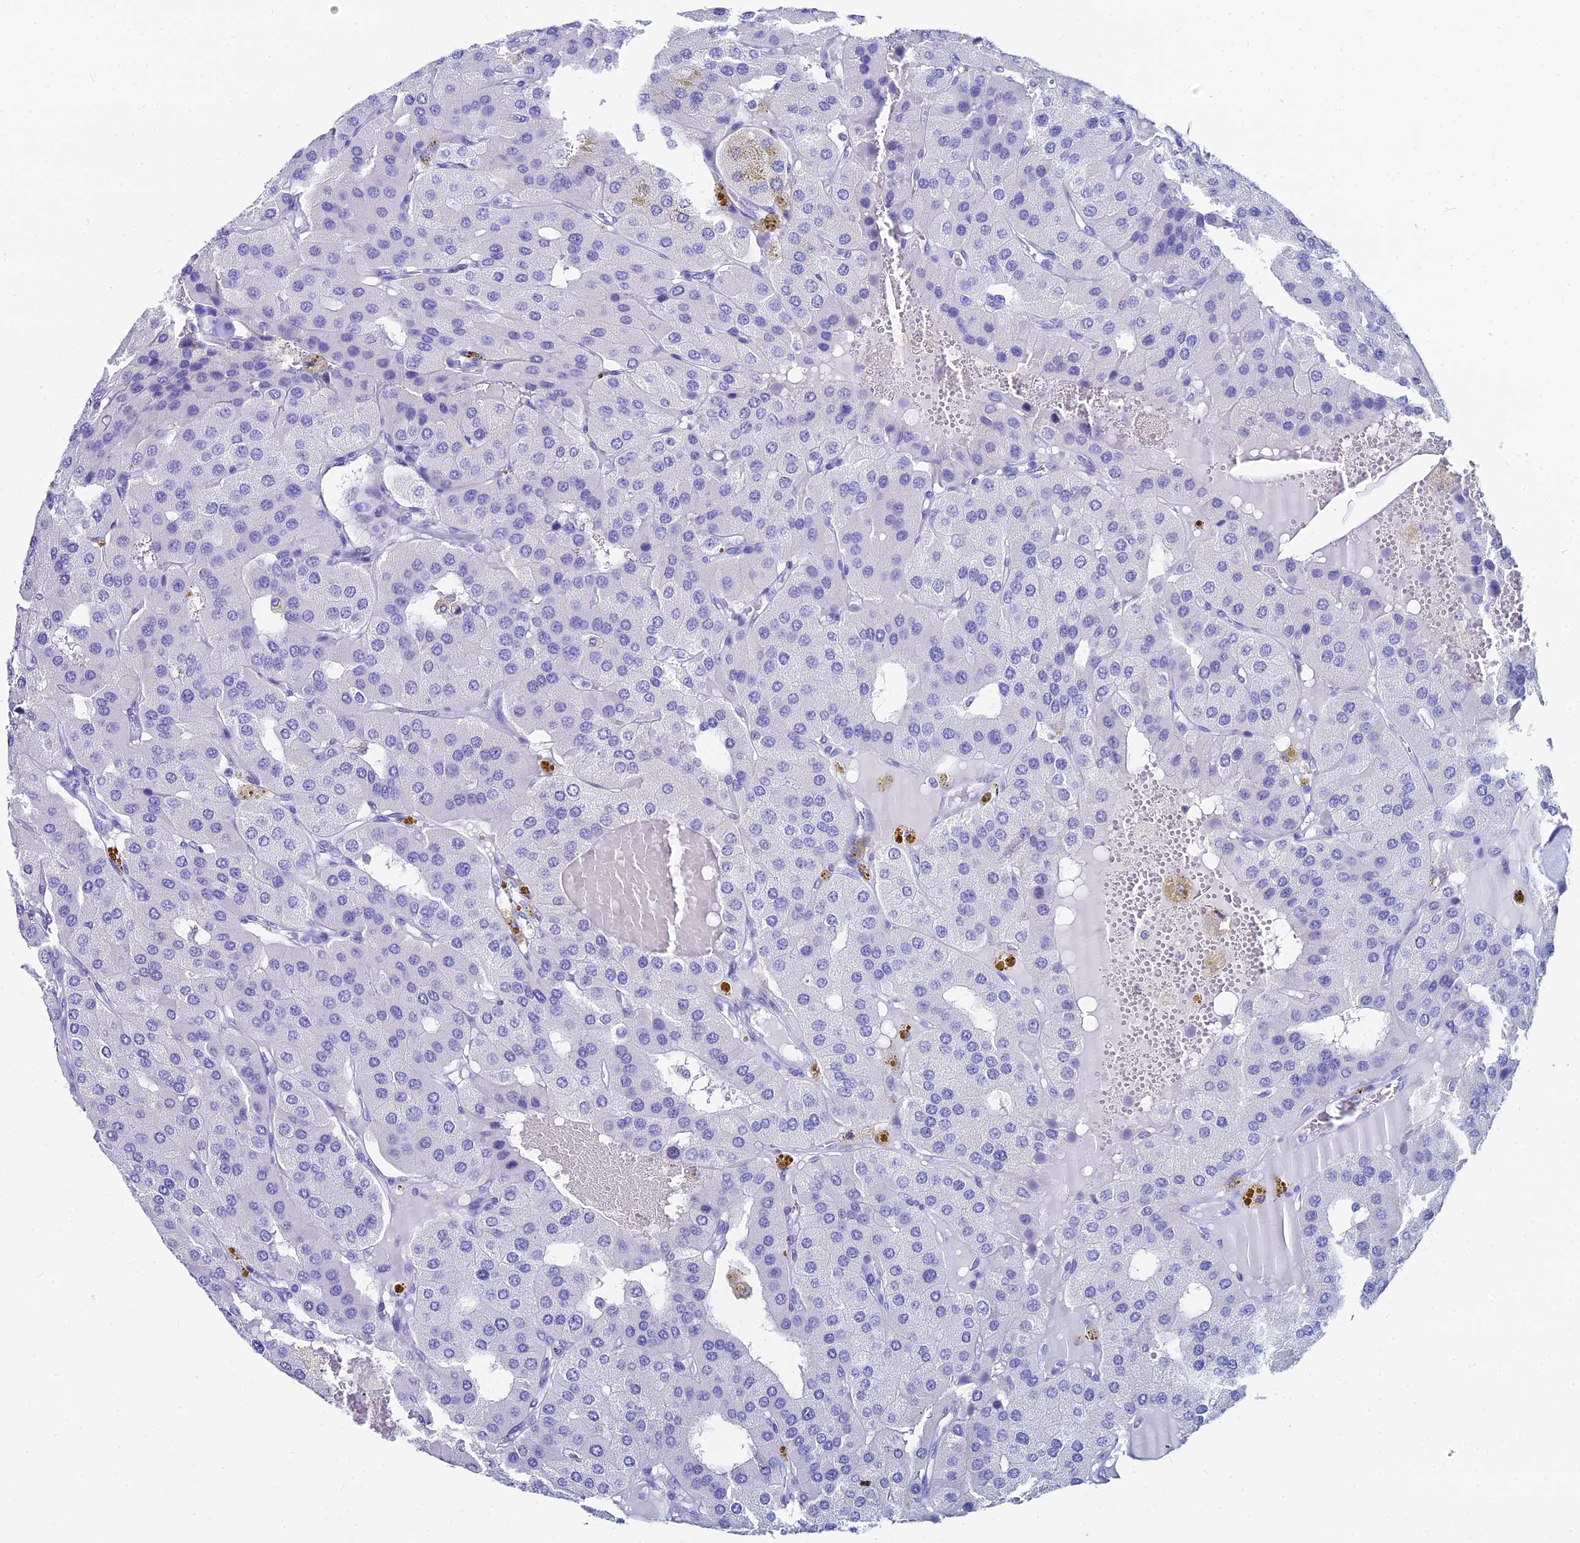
{"staining": {"intensity": "negative", "quantity": "none", "location": "none"}, "tissue": "parathyroid gland", "cell_type": "Glandular cells", "image_type": "normal", "snomed": [{"axis": "morphology", "description": "Normal tissue, NOS"}, {"axis": "morphology", "description": "Adenoma, NOS"}, {"axis": "topography", "description": "Parathyroid gland"}], "caption": "The micrograph reveals no significant positivity in glandular cells of parathyroid gland.", "gene": "HSPA1L", "patient": {"sex": "female", "age": 86}}